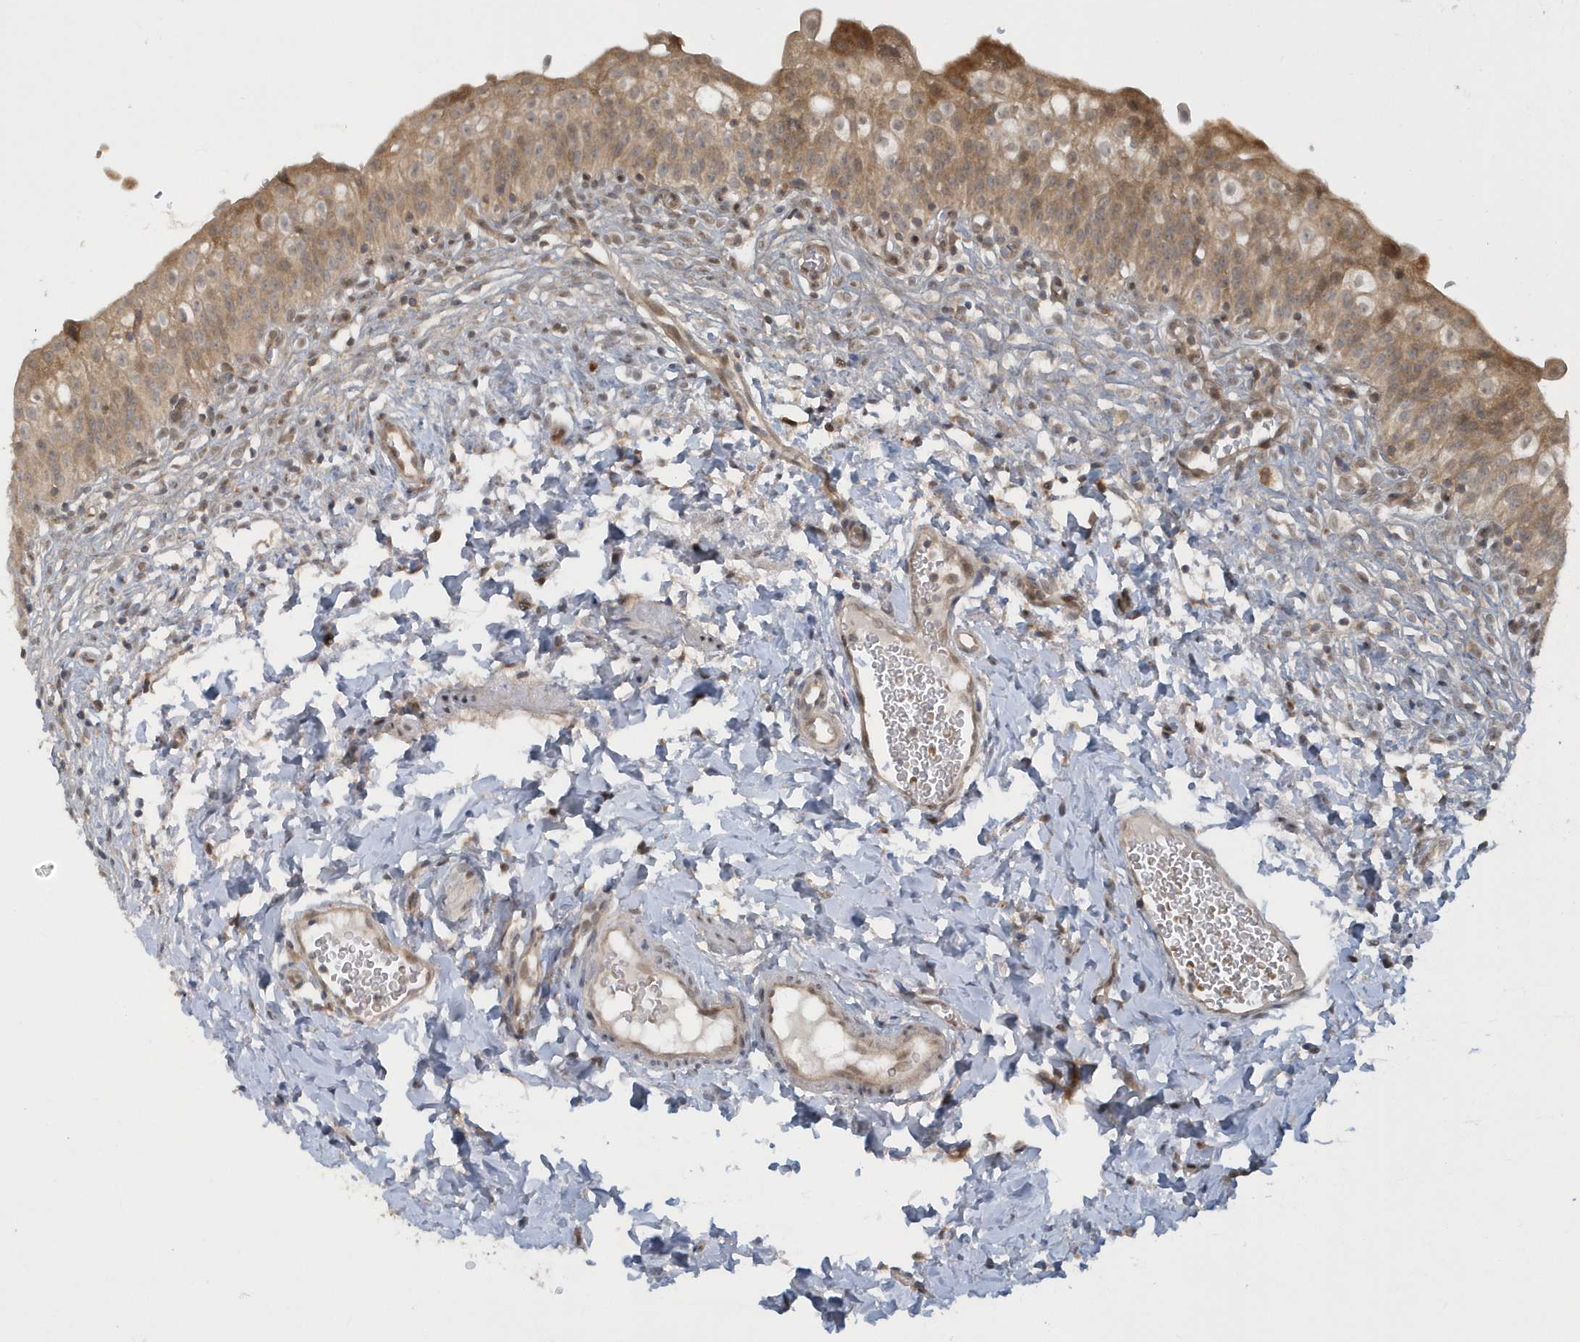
{"staining": {"intensity": "moderate", "quantity": ">75%", "location": "cytoplasmic/membranous"}, "tissue": "urinary bladder", "cell_type": "Urothelial cells", "image_type": "normal", "snomed": [{"axis": "morphology", "description": "Normal tissue, NOS"}, {"axis": "topography", "description": "Urinary bladder"}], "caption": "Unremarkable urinary bladder reveals moderate cytoplasmic/membranous expression in about >75% of urothelial cells, visualized by immunohistochemistry.", "gene": "ATG4A", "patient": {"sex": "male", "age": 55}}